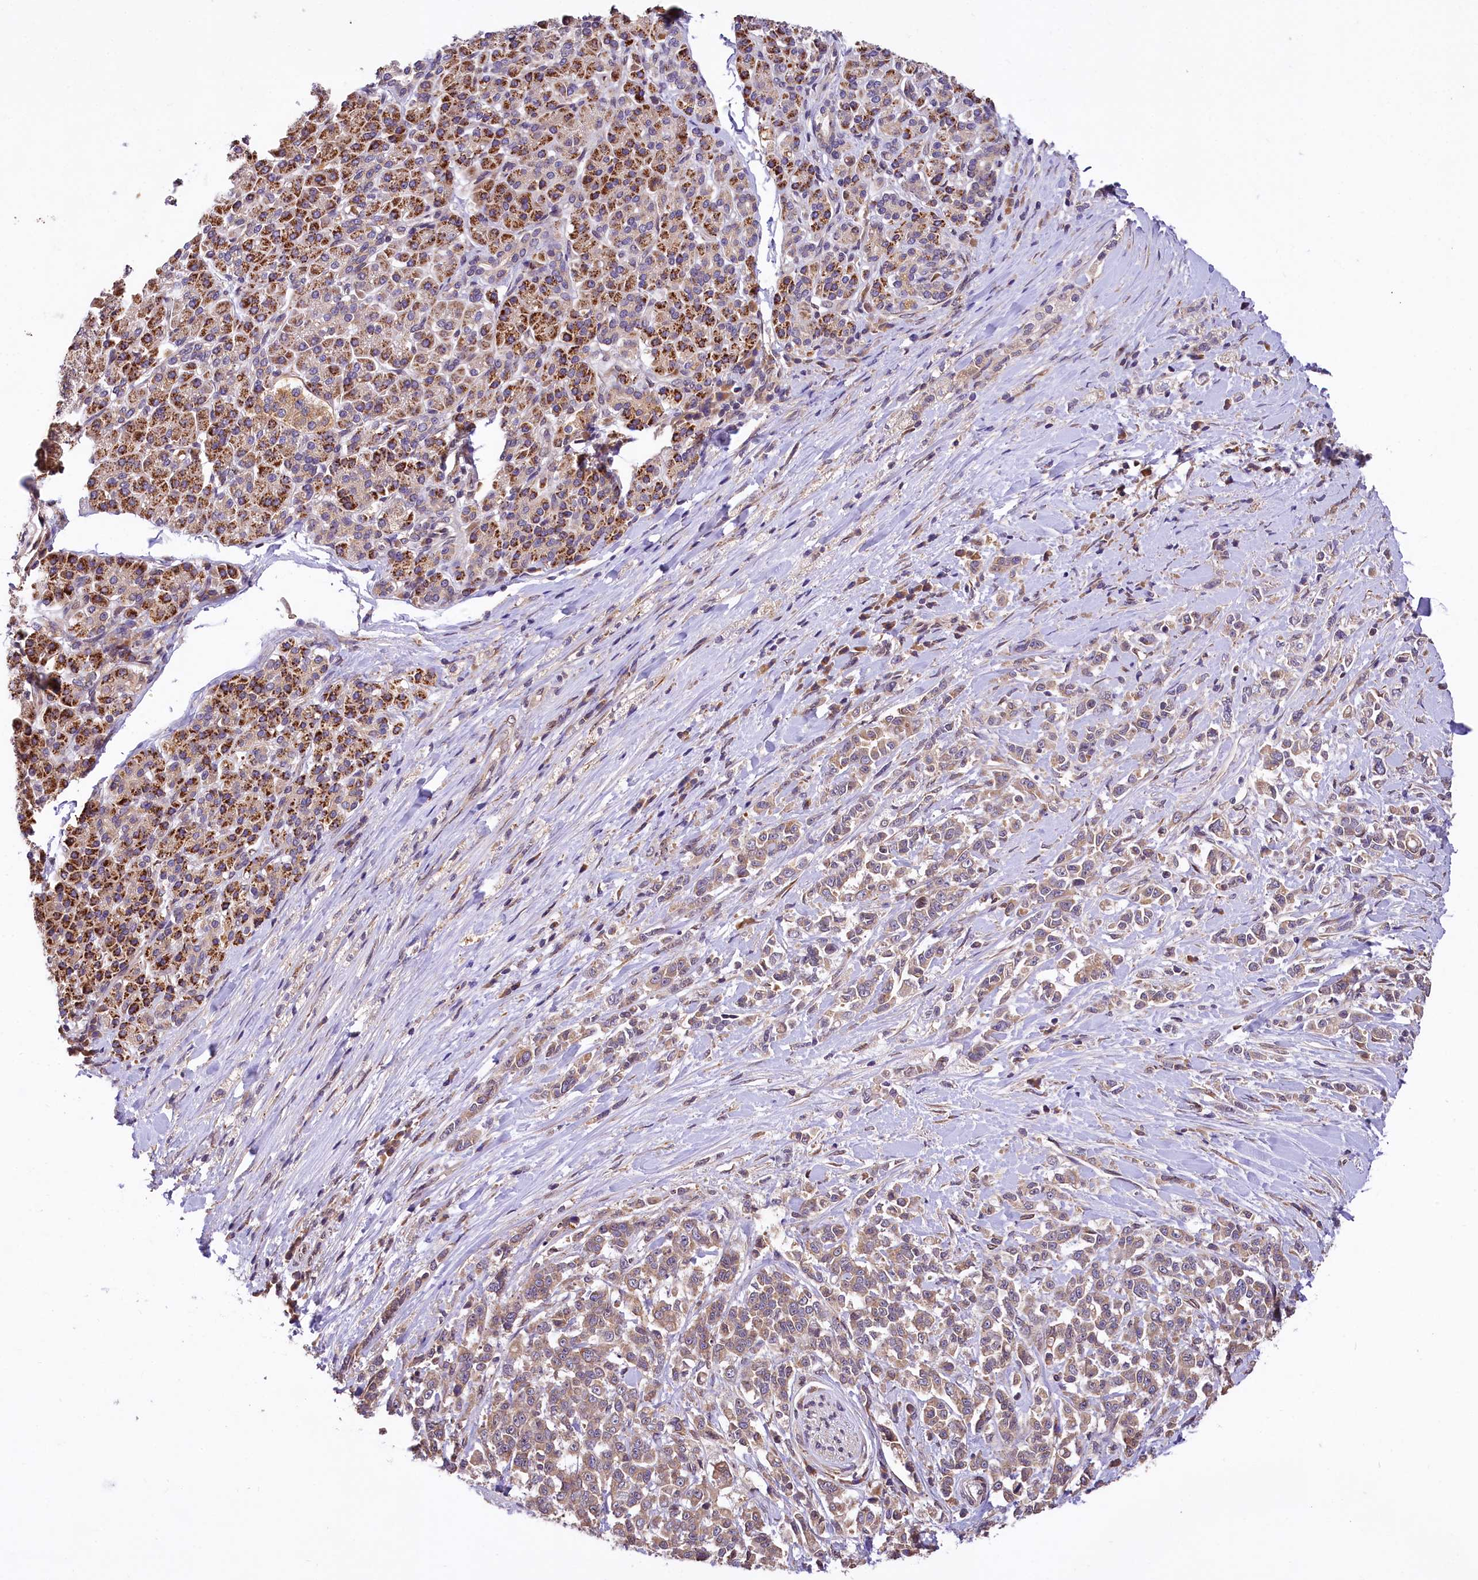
{"staining": {"intensity": "moderate", "quantity": ">75%", "location": "cytoplasmic/membranous"}, "tissue": "pancreatic cancer", "cell_type": "Tumor cells", "image_type": "cancer", "snomed": [{"axis": "morphology", "description": "Normal tissue, NOS"}, {"axis": "morphology", "description": "Adenocarcinoma, NOS"}, {"axis": "topography", "description": "Pancreas"}], "caption": "An immunohistochemistry photomicrograph of neoplastic tissue is shown. Protein staining in brown highlights moderate cytoplasmic/membranous positivity in pancreatic cancer (adenocarcinoma) within tumor cells. The protein of interest is stained brown, and the nuclei are stained in blue (DAB IHC with brightfield microscopy, high magnification).", "gene": "SUPV3L1", "patient": {"sex": "female", "age": 64}}